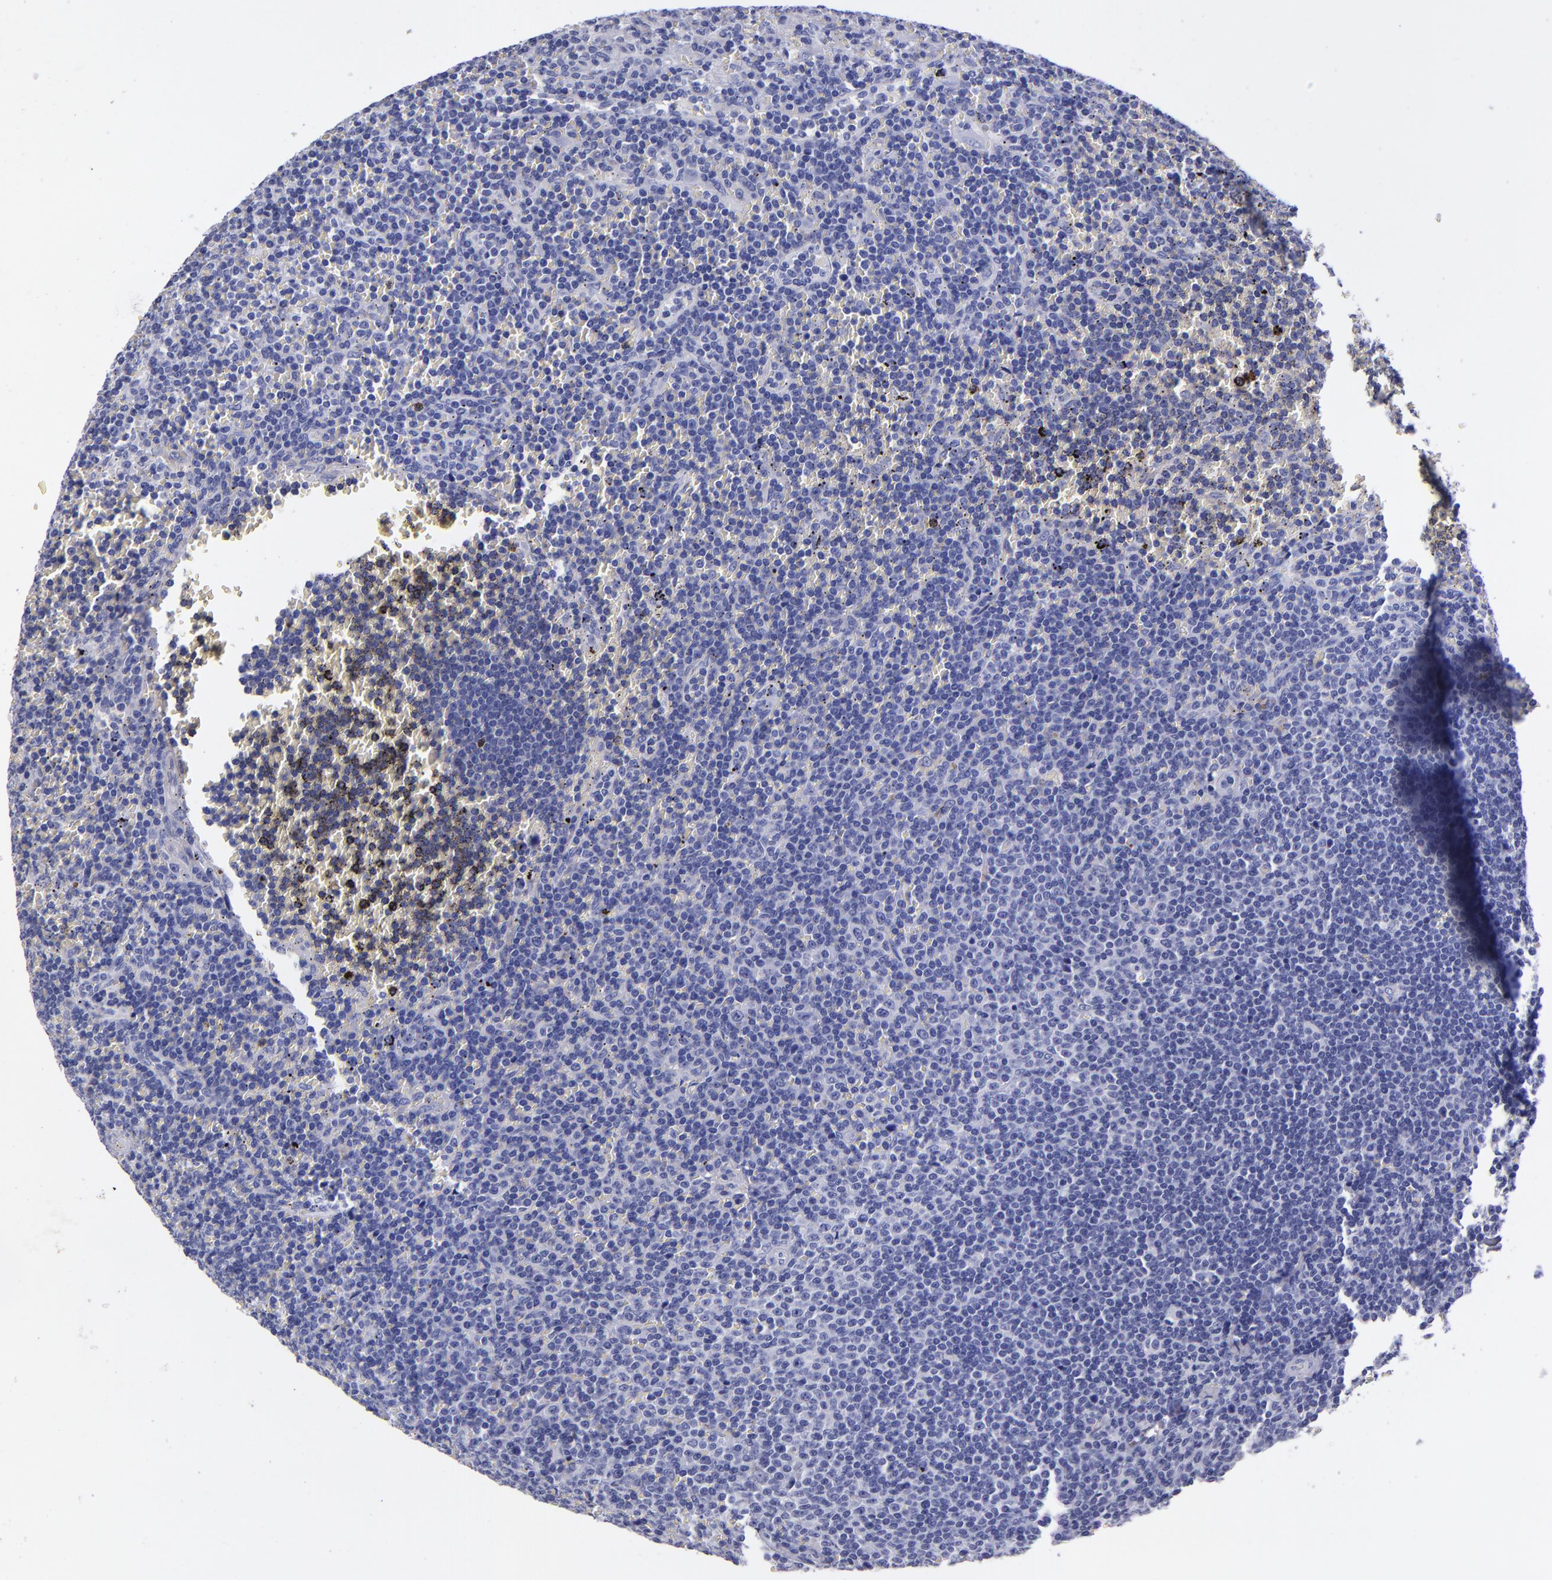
{"staining": {"intensity": "negative", "quantity": "none", "location": "none"}, "tissue": "lymphoma", "cell_type": "Tumor cells", "image_type": "cancer", "snomed": [{"axis": "morphology", "description": "Malignant lymphoma, non-Hodgkin's type, Low grade"}, {"axis": "topography", "description": "Spleen"}], "caption": "IHC image of lymphoma stained for a protein (brown), which demonstrates no positivity in tumor cells.", "gene": "SV2A", "patient": {"sex": "male", "age": 80}}